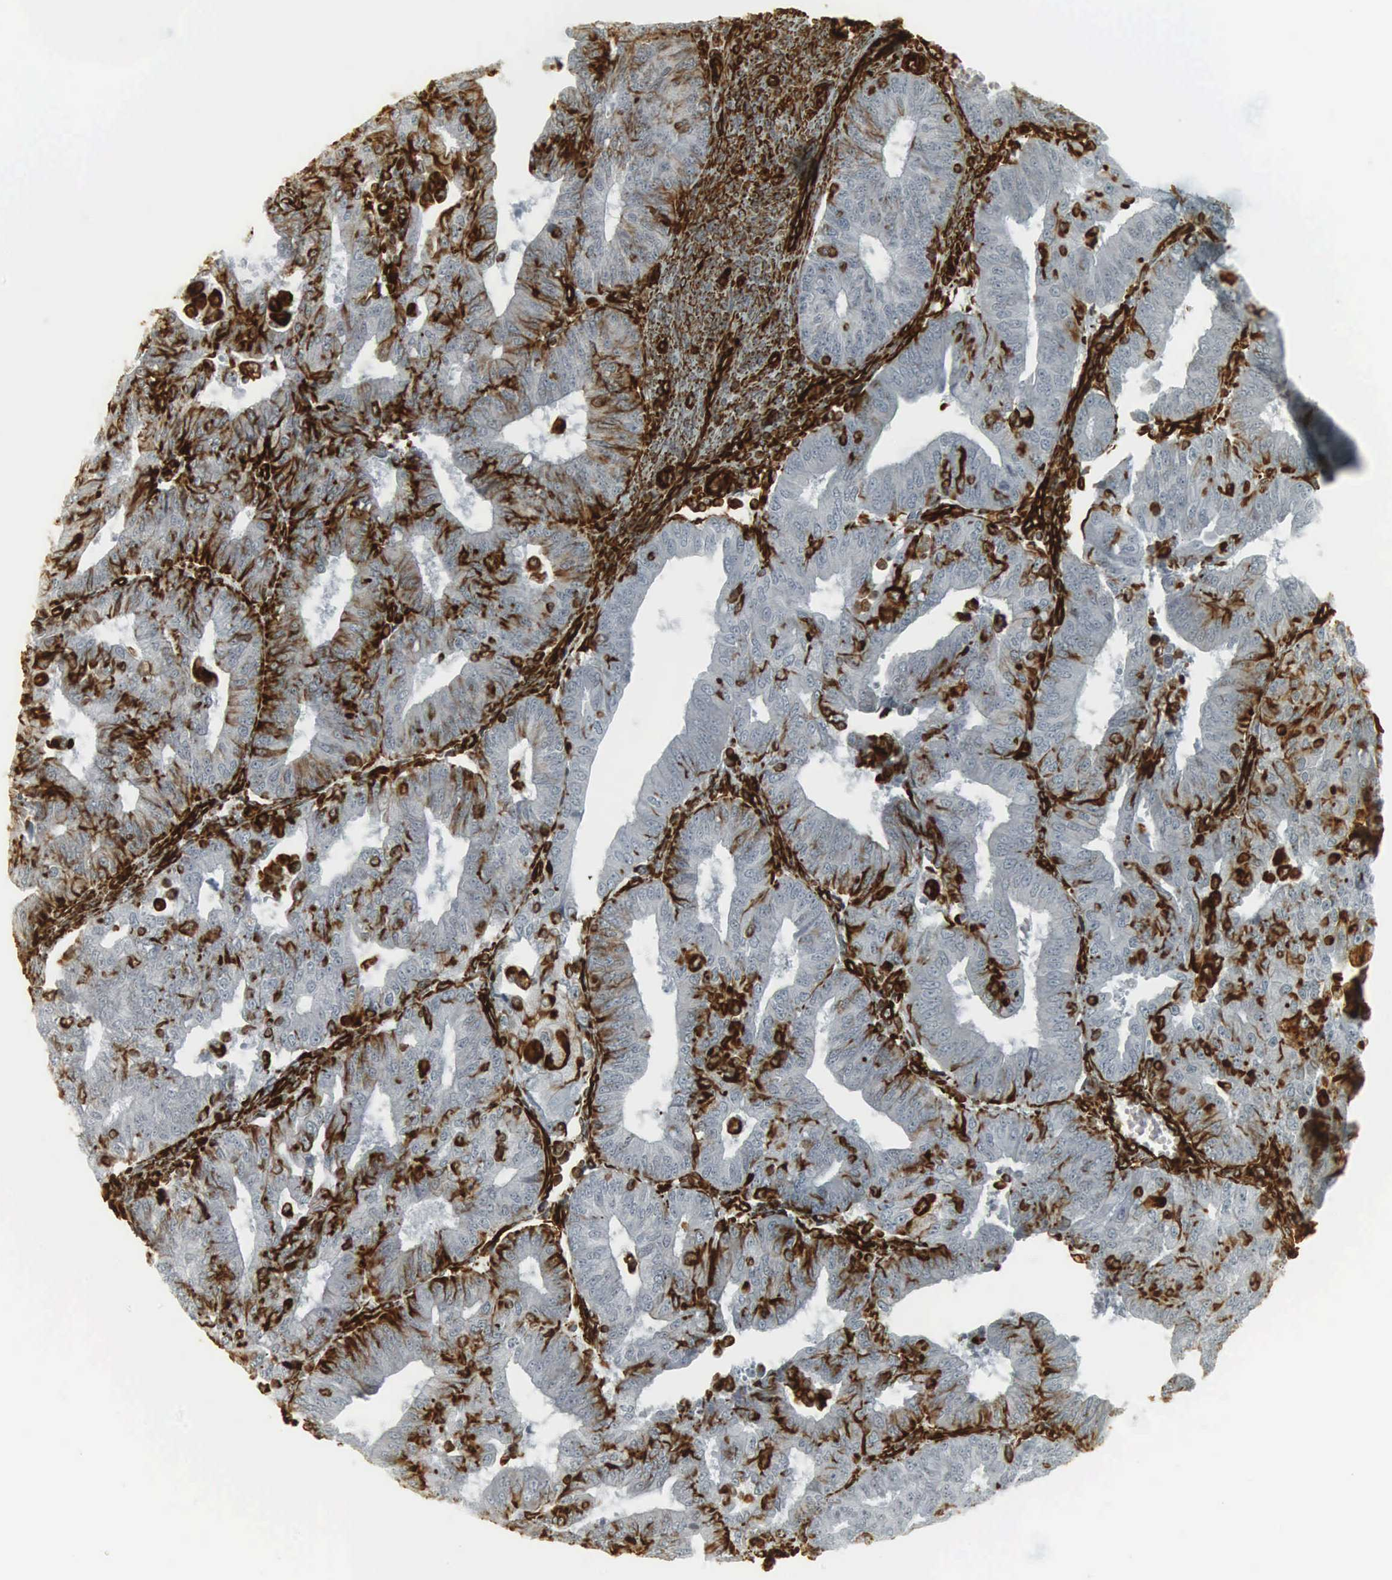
{"staining": {"intensity": "moderate", "quantity": "25%-75%", "location": "cytoplasmic/membranous"}, "tissue": "endometrial cancer", "cell_type": "Tumor cells", "image_type": "cancer", "snomed": [{"axis": "morphology", "description": "Adenocarcinoma, NOS"}, {"axis": "topography", "description": "Endometrium"}], "caption": "The micrograph shows staining of endometrial adenocarcinoma, revealing moderate cytoplasmic/membranous protein expression (brown color) within tumor cells.", "gene": "VIM", "patient": {"sex": "female", "age": 56}}